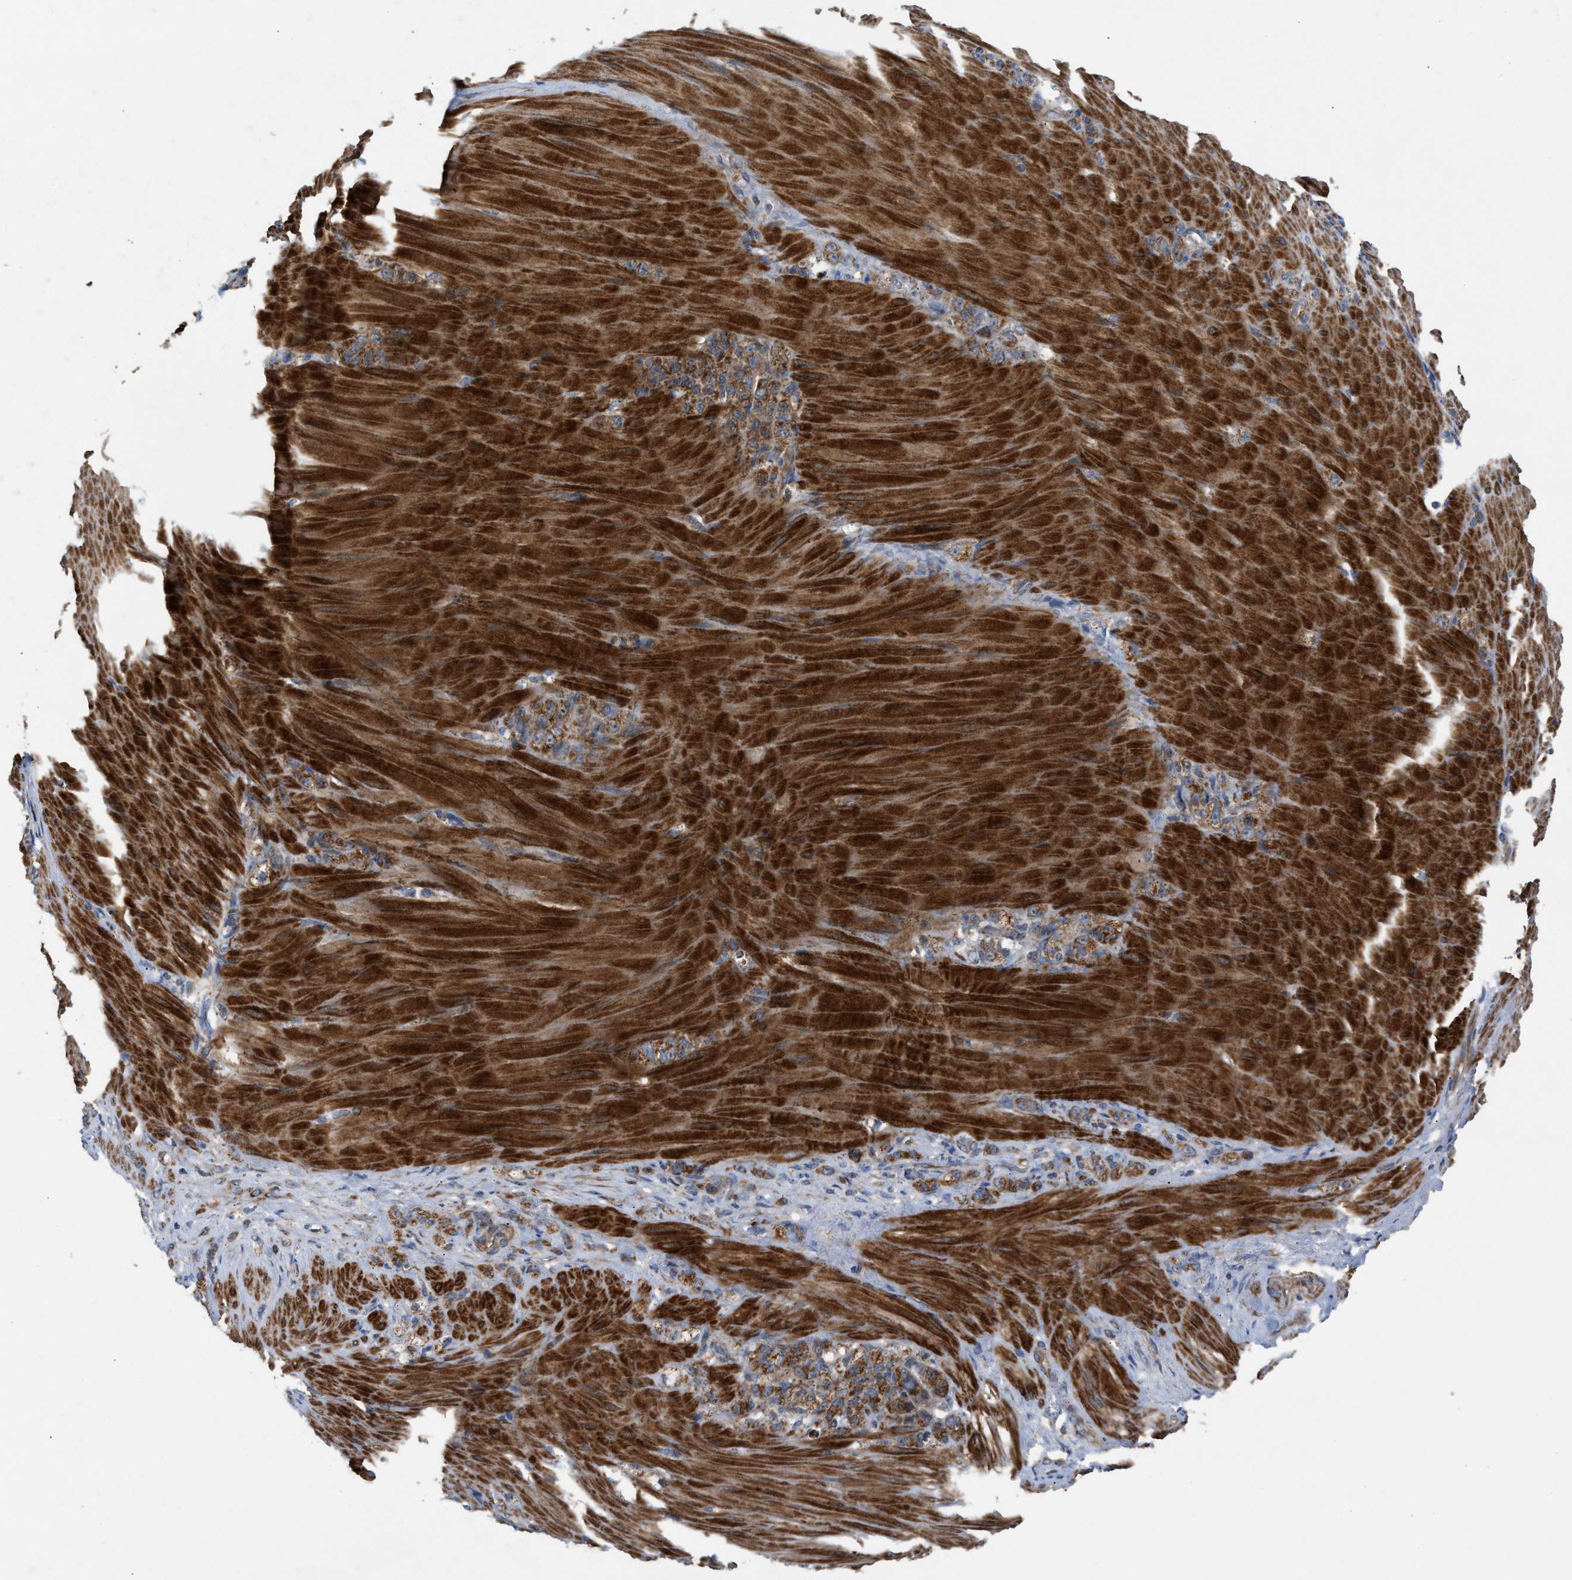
{"staining": {"intensity": "moderate", "quantity": ">75%", "location": "cytoplasmic/membranous"}, "tissue": "stomach cancer", "cell_type": "Tumor cells", "image_type": "cancer", "snomed": [{"axis": "morphology", "description": "Normal tissue, NOS"}, {"axis": "morphology", "description": "Adenocarcinoma, NOS"}, {"axis": "topography", "description": "Stomach"}], "caption": "The histopathology image demonstrates a brown stain indicating the presence of a protein in the cytoplasmic/membranous of tumor cells in adenocarcinoma (stomach). (Brightfield microscopy of DAB IHC at high magnification).", "gene": "TACO1", "patient": {"sex": "male", "age": 82}}